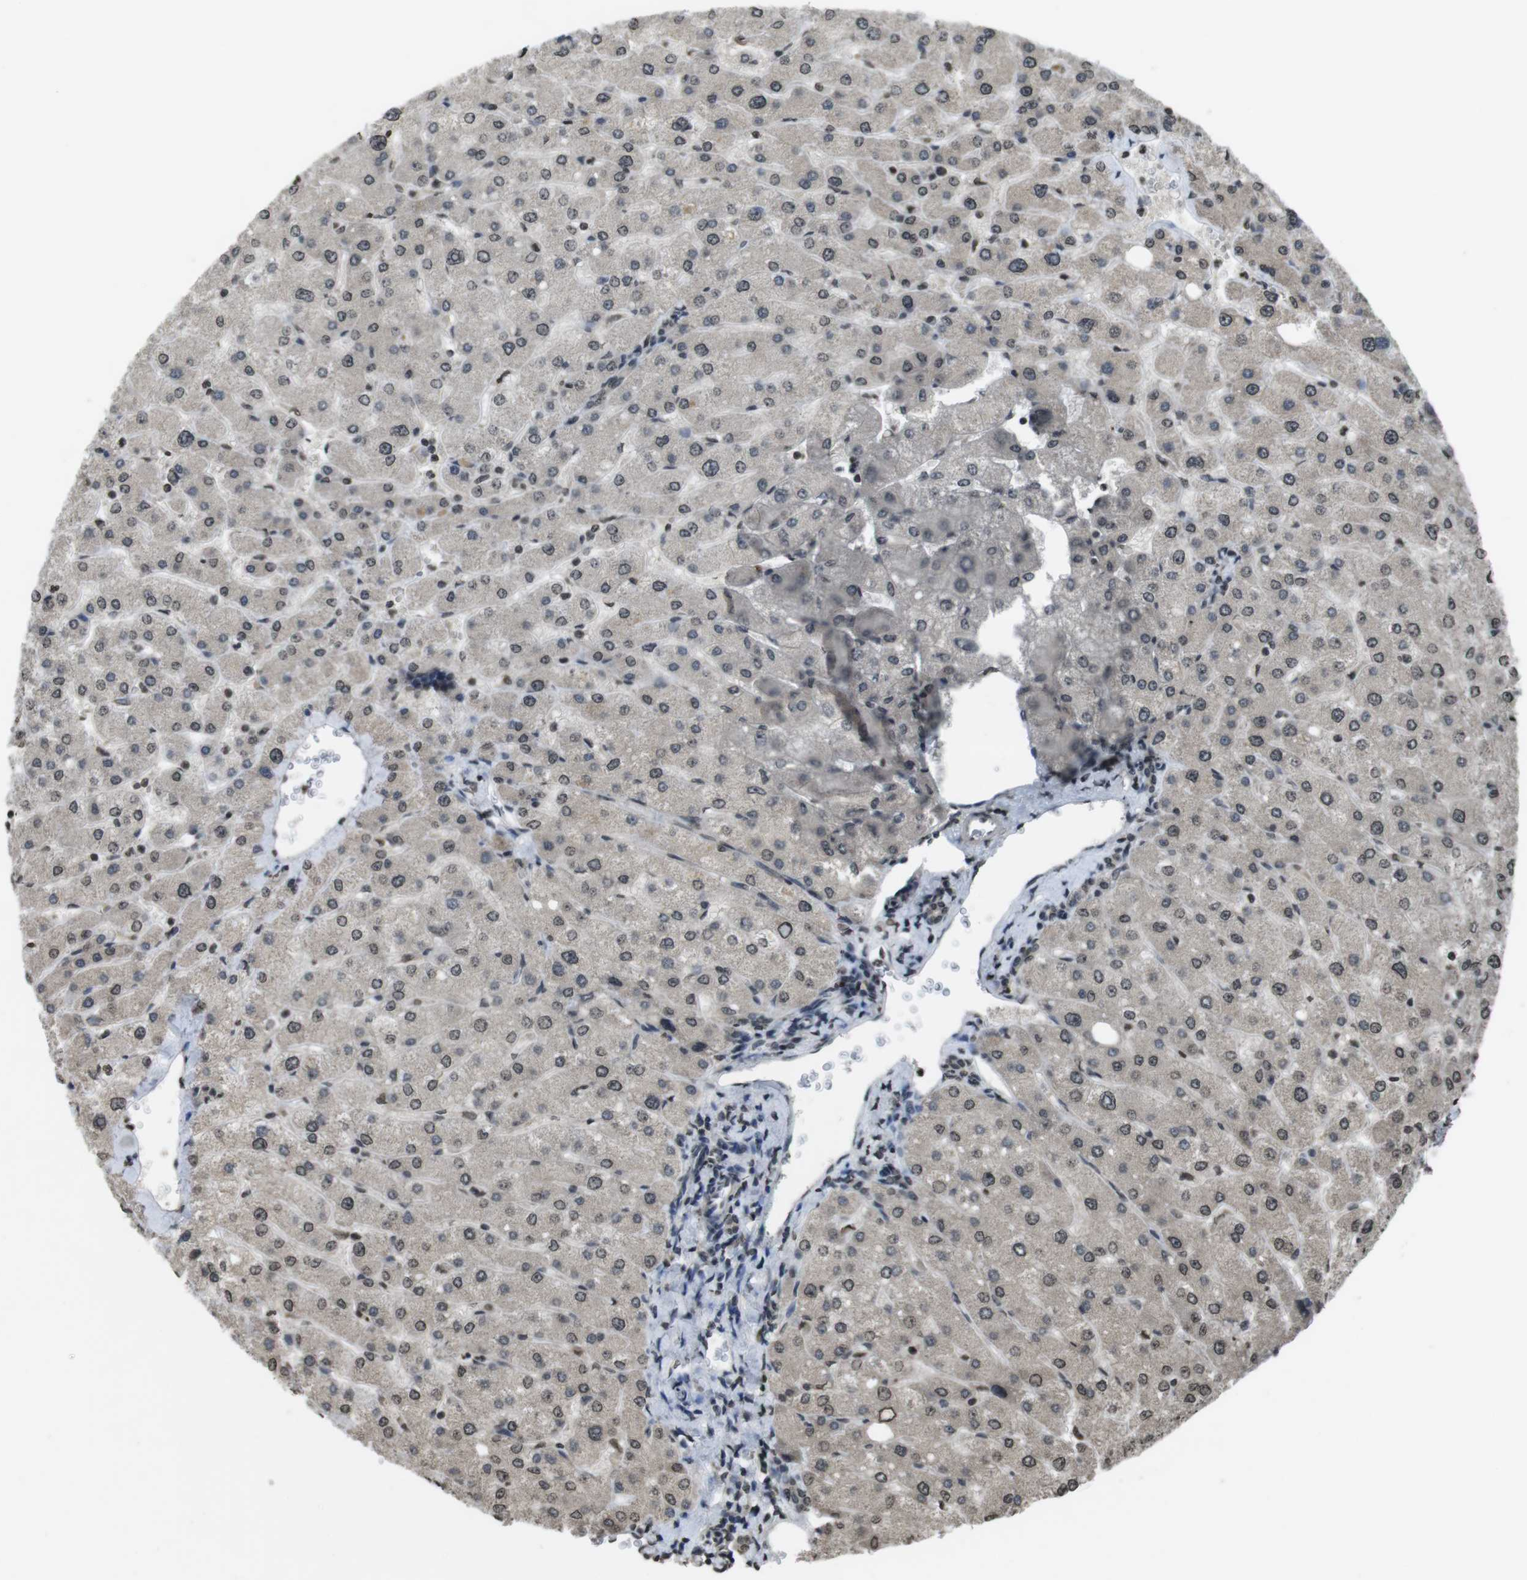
{"staining": {"intensity": "moderate", "quantity": ">75%", "location": "nuclear"}, "tissue": "liver", "cell_type": "Cholangiocytes", "image_type": "normal", "snomed": [{"axis": "morphology", "description": "Normal tissue, NOS"}, {"axis": "topography", "description": "Liver"}], "caption": "Protein staining by immunohistochemistry demonstrates moderate nuclear positivity in about >75% of cholangiocytes in normal liver. The protein is shown in brown color, while the nuclei are stained blue.", "gene": "MAF", "patient": {"sex": "male", "age": 55}}